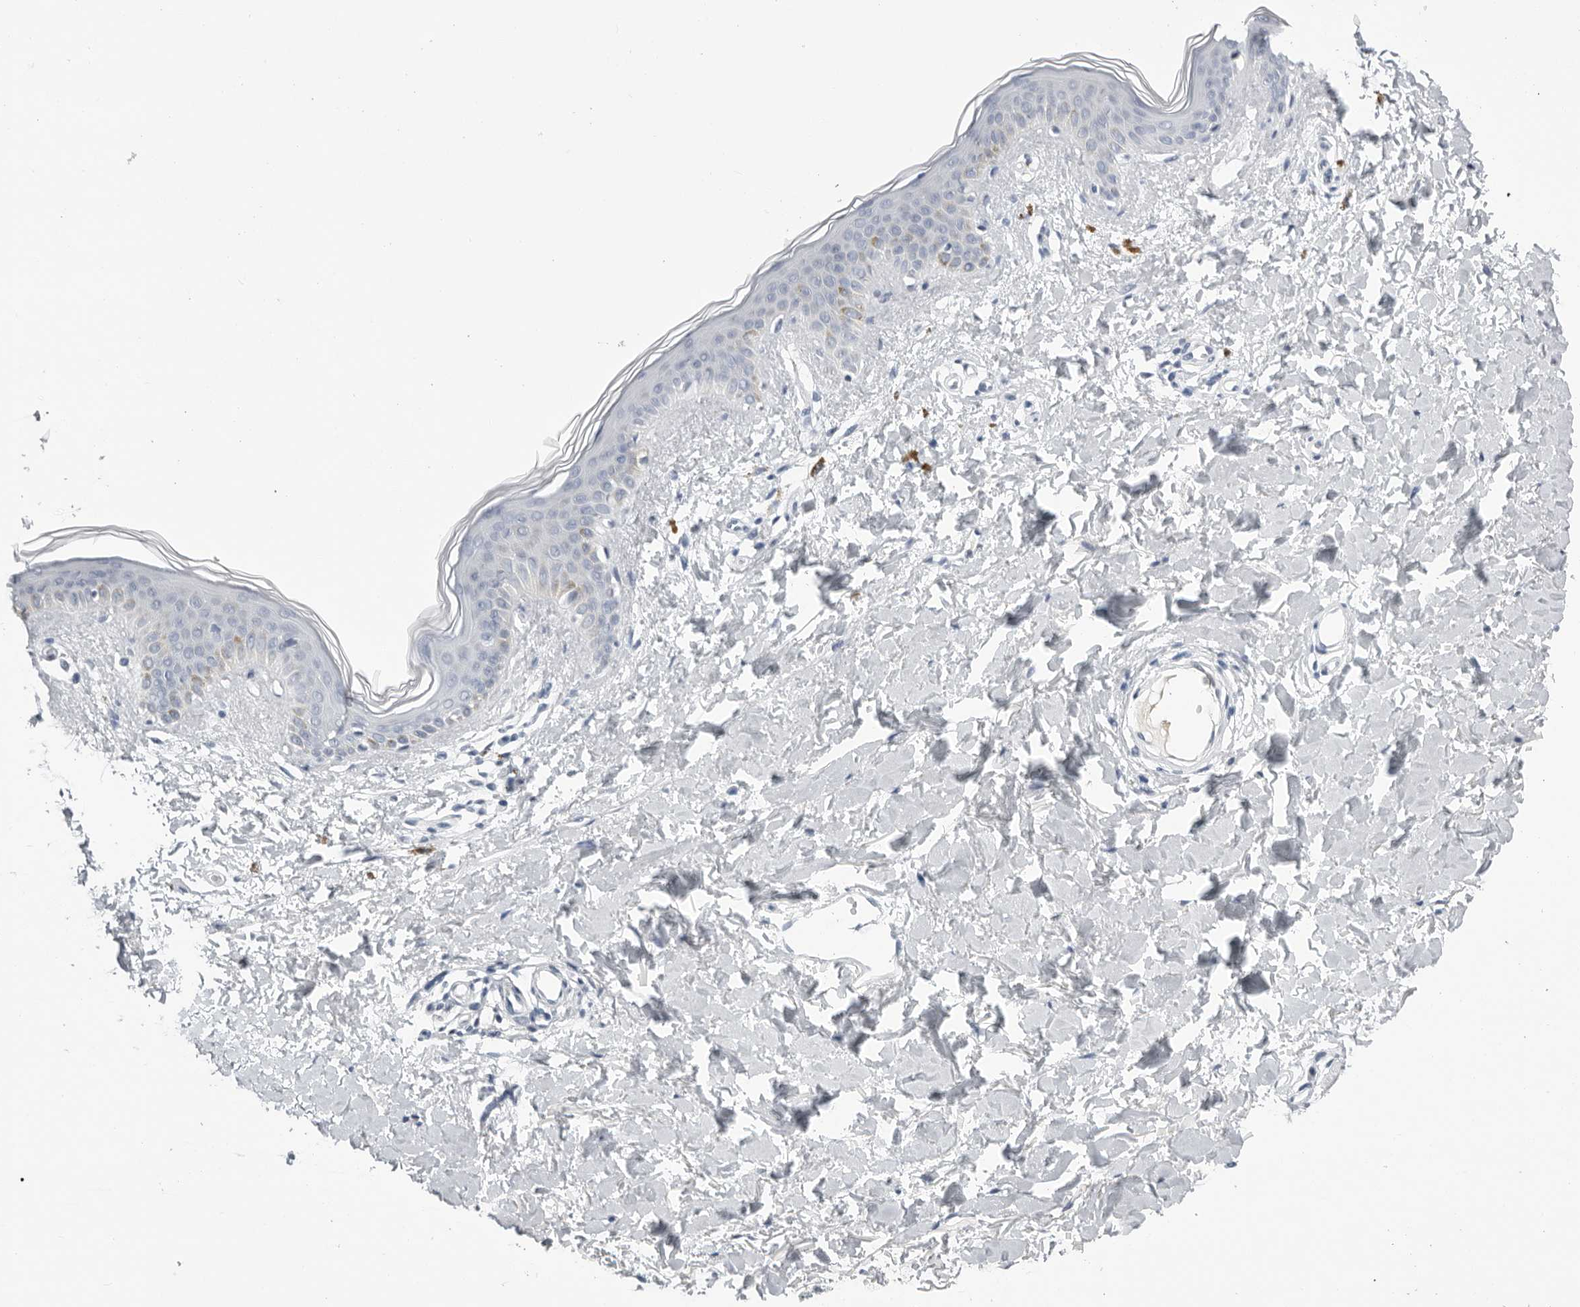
{"staining": {"intensity": "negative", "quantity": "none", "location": "none"}, "tissue": "skin", "cell_type": "Fibroblasts", "image_type": "normal", "snomed": [{"axis": "morphology", "description": "Normal tissue, NOS"}, {"axis": "topography", "description": "Skin"}], "caption": "A photomicrograph of skin stained for a protein shows no brown staining in fibroblasts.", "gene": "ZNF502", "patient": {"sex": "female", "age": 46}}